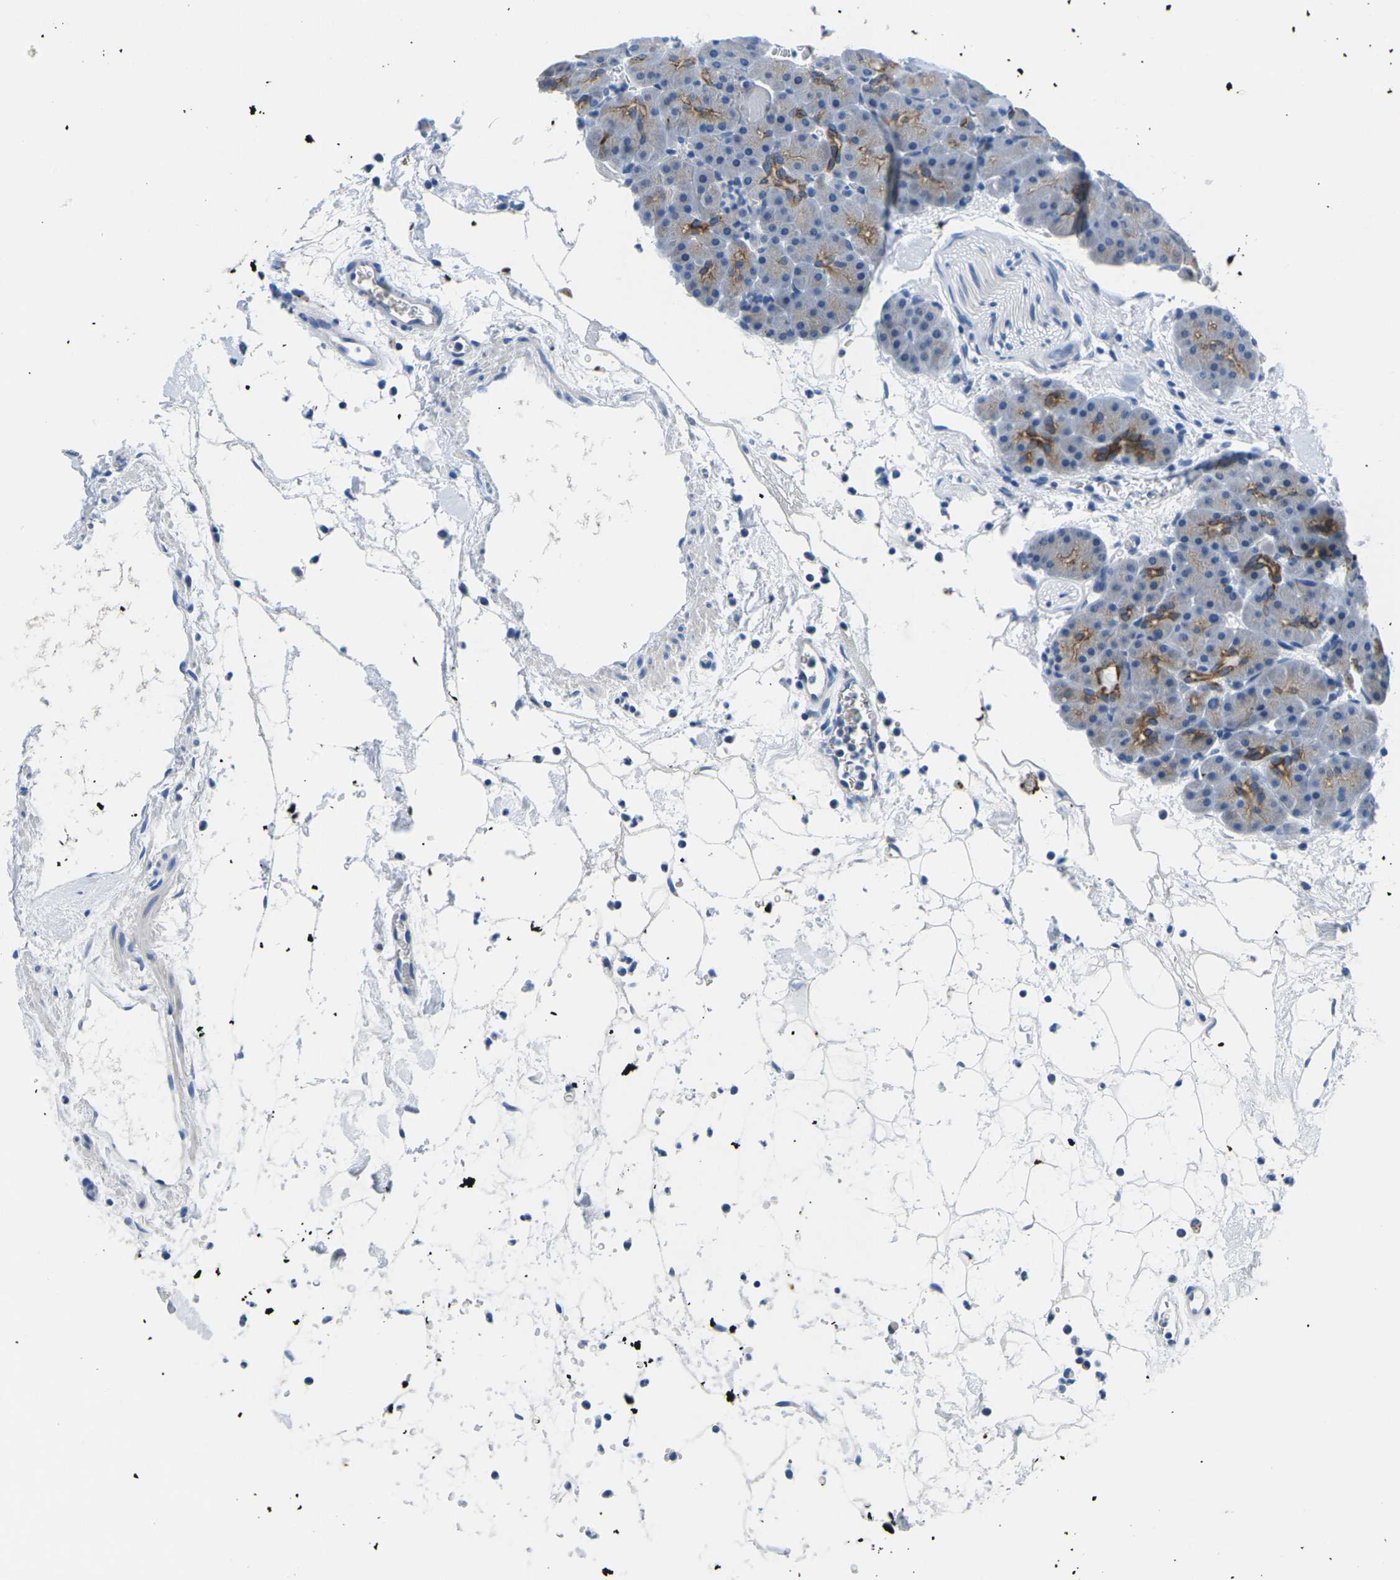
{"staining": {"intensity": "moderate", "quantity": "<25%", "location": "cytoplasmic/membranous"}, "tissue": "pancreas", "cell_type": "Exocrine glandular cells", "image_type": "normal", "snomed": [{"axis": "morphology", "description": "Normal tissue, NOS"}, {"axis": "topography", "description": "Pancreas"}], "caption": "A brown stain labels moderate cytoplasmic/membranous staining of a protein in exocrine glandular cells of normal human pancreas. The protein is shown in brown color, while the nuclei are stained blue.", "gene": "TM6SF1", "patient": {"sex": "male", "age": 66}}